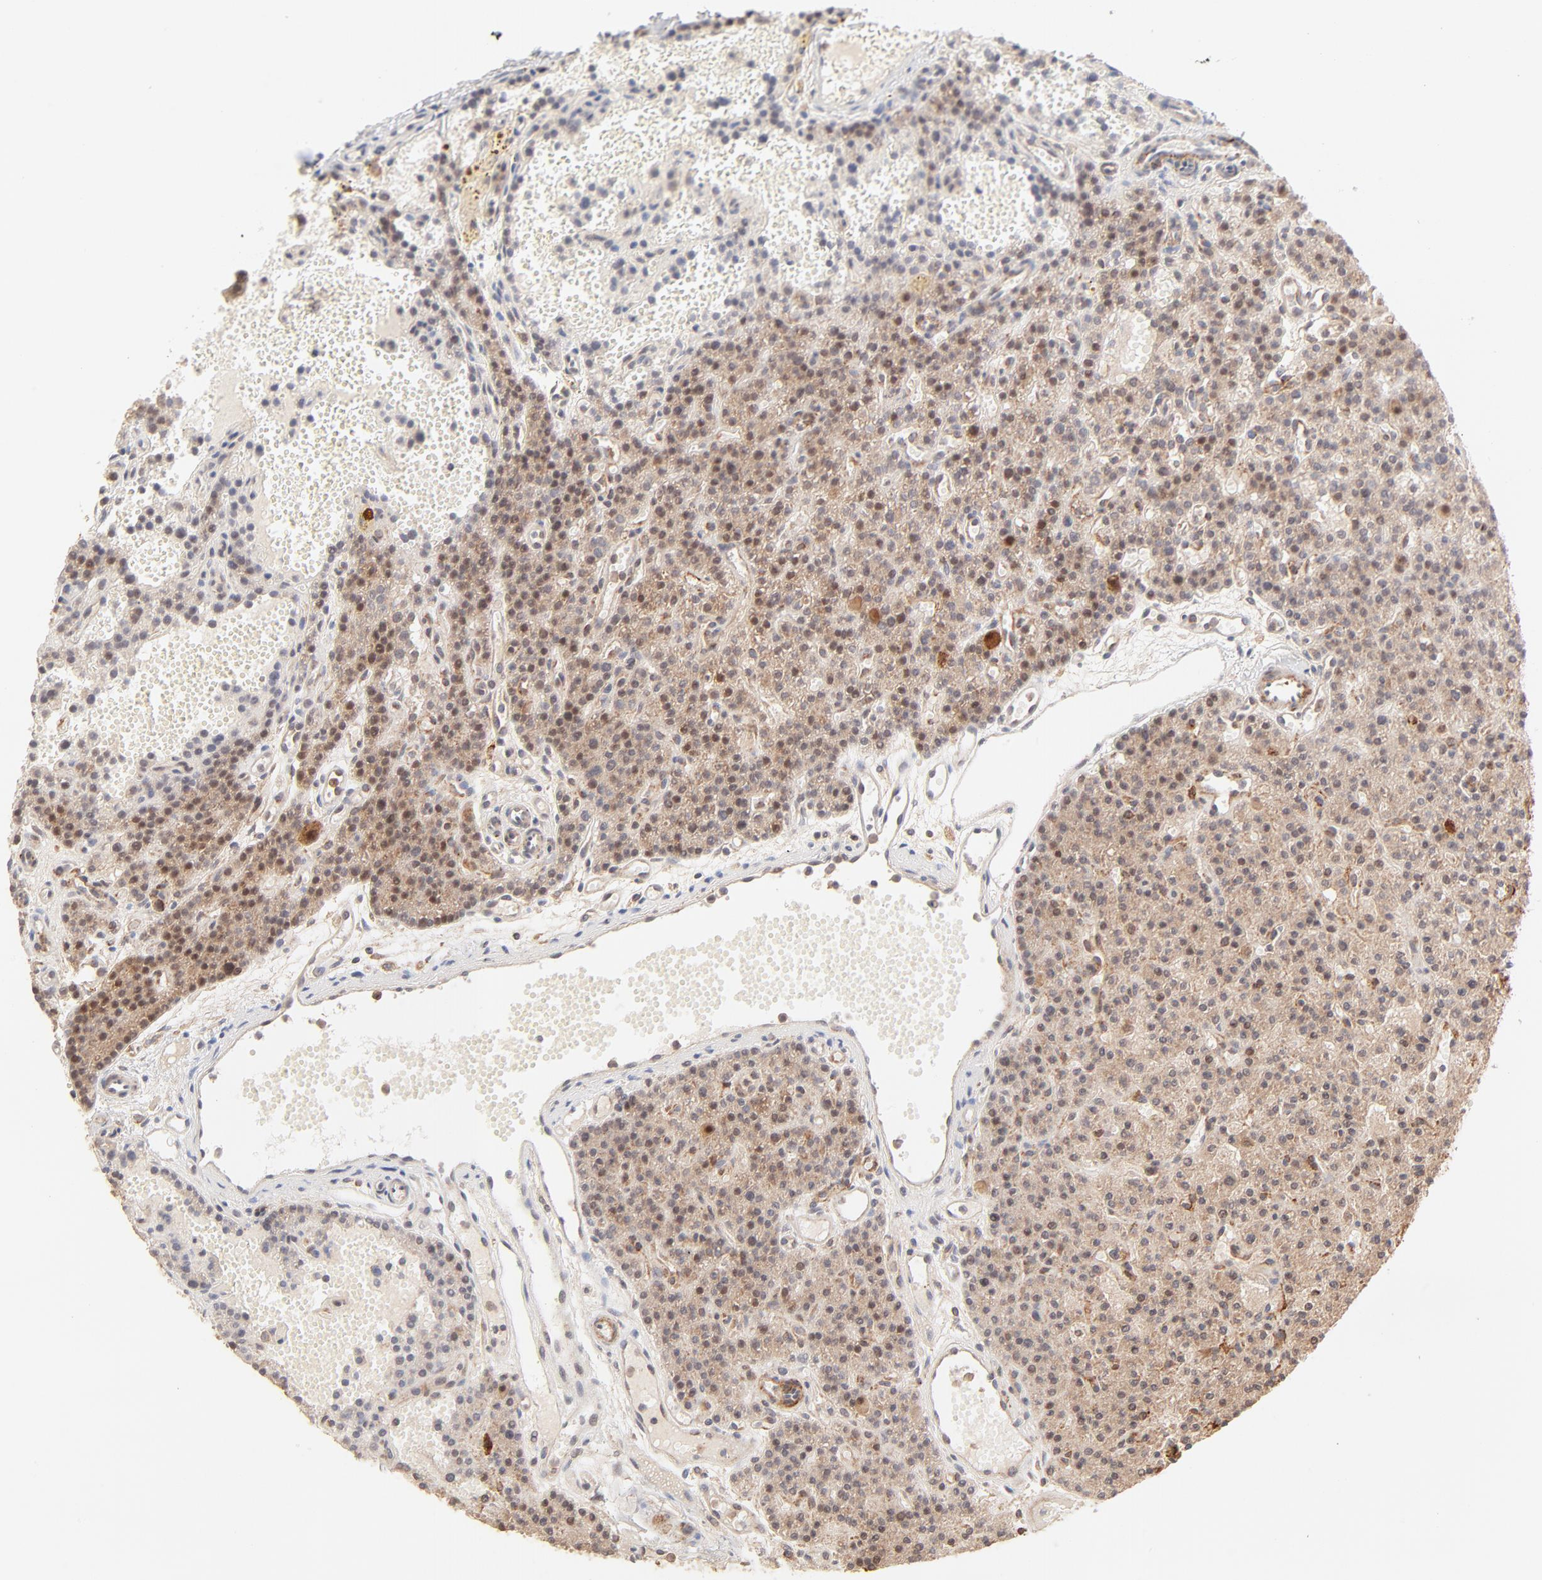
{"staining": {"intensity": "moderate", "quantity": ">75%", "location": "cytoplasmic/membranous"}, "tissue": "parathyroid gland", "cell_type": "Glandular cells", "image_type": "normal", "snomed": [{"axis": "morphology", "description": "Normal tissue, NOS"}, {"axis": "topography", "description": "Parathyroid gland"}], "caption": "Glandular cells display medium levels of moderate cytoplasmic/membranous positivity in about >75% of cells in normal parathyroid gland.", "gene": "CSPG4", "patient": {"sex": "male", "age": 25}}